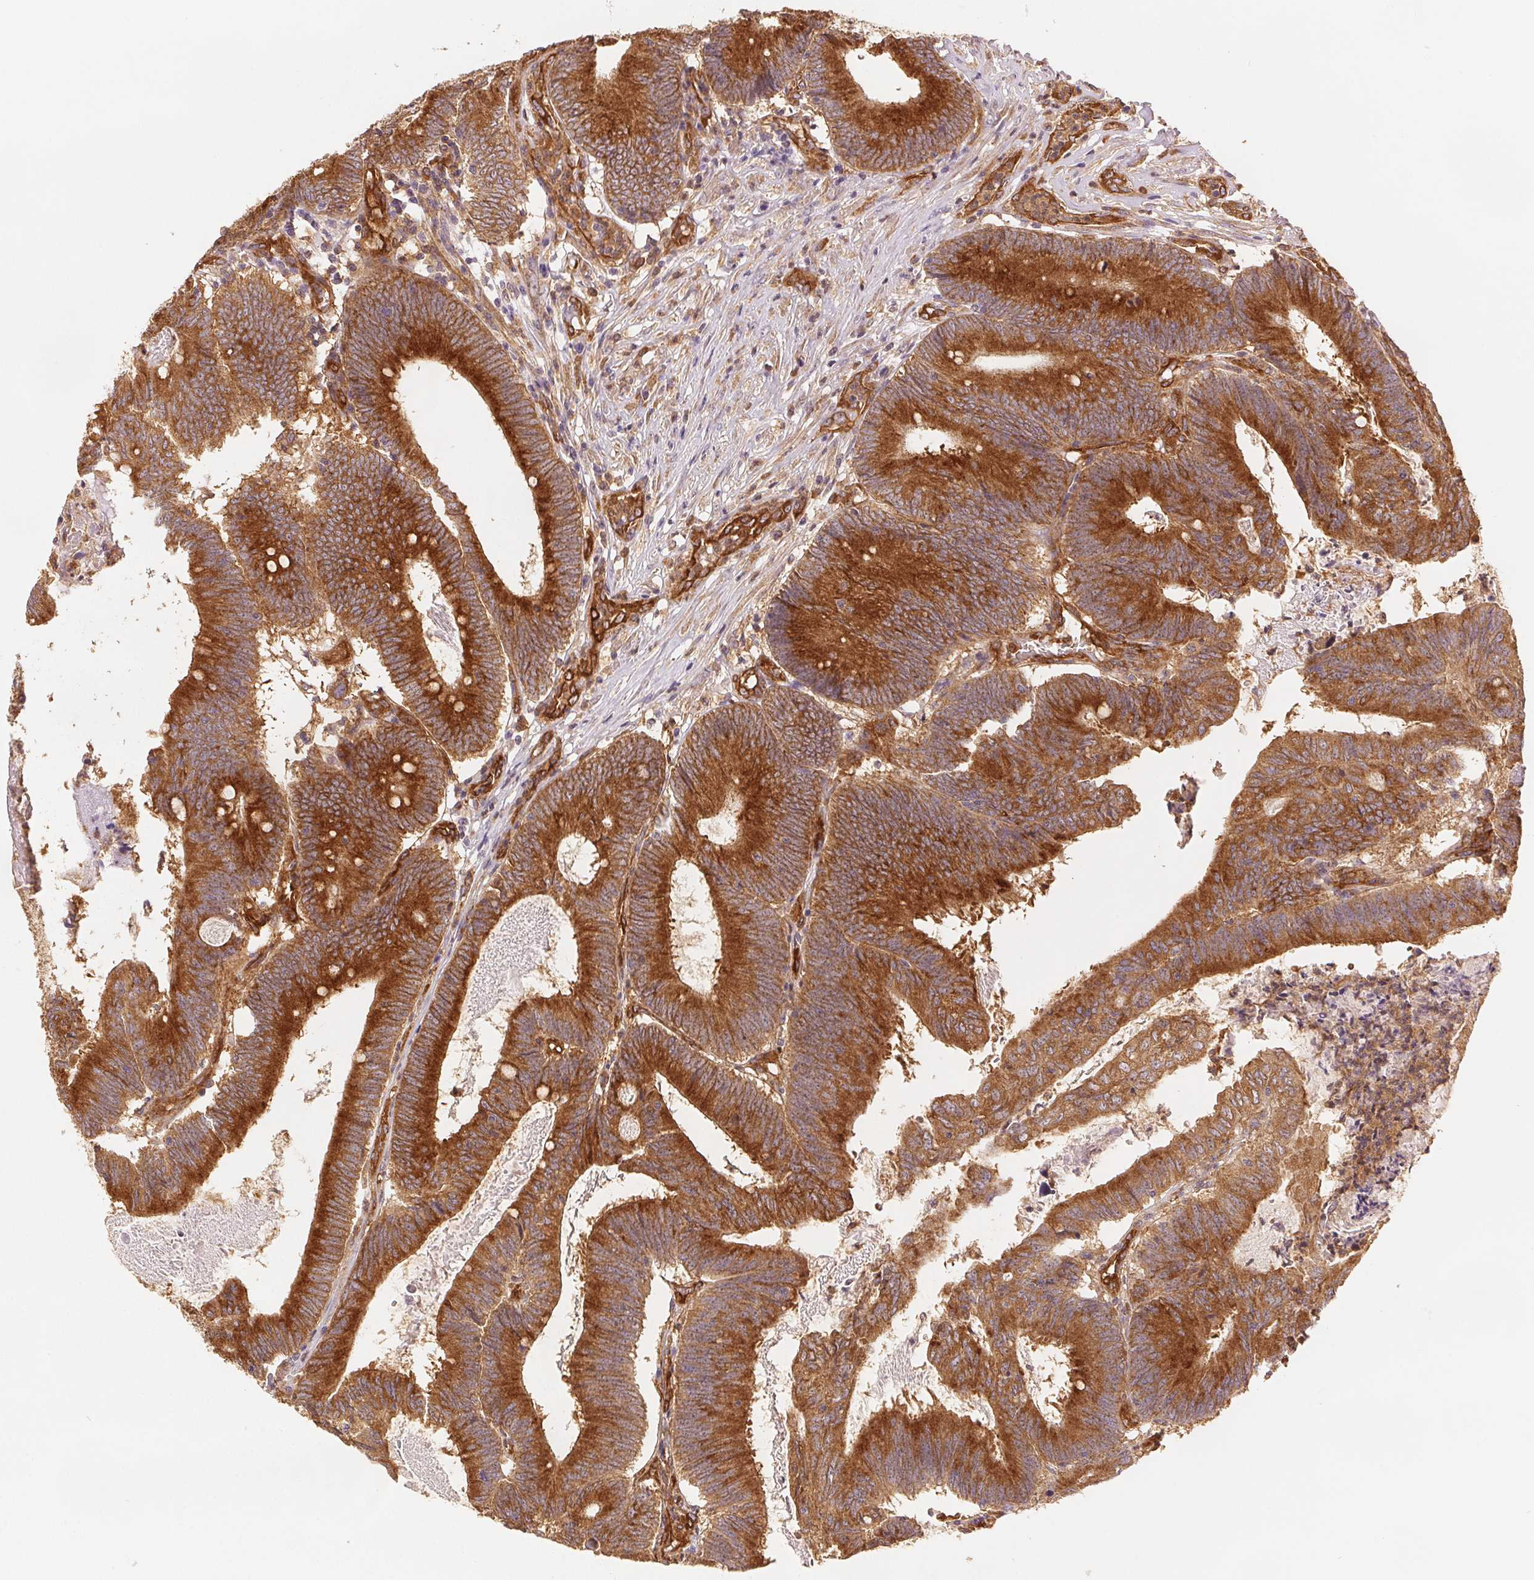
{"staining": {"intensity": "strong", "quantity": "25%-75%", "location": "cytoplasmic/membranous"}, "tissue": "colorectal cancer", "cell_type": "Tumor cells", "image_type": "cancer", "snomed": [{"axis": "morphology", "description": "Adenocarcinoma, NOS"}, {"axis": "topography", "description": "Colon"}], "caption": "Immunohistochemistry (IHC) of human colorectal adenocarcinoma exhibits high levels of strong cytoplasmic/membranous expression in about 25%-75% of tumor cells. Using DAB (3,3'-diaminobenzidine) (brown) and hematoxylin (blue) stains, captured at high magnification using brightfield microscopy.", "gene": "DIAPH2", "patient": {"sex": "female", "age": 70}}